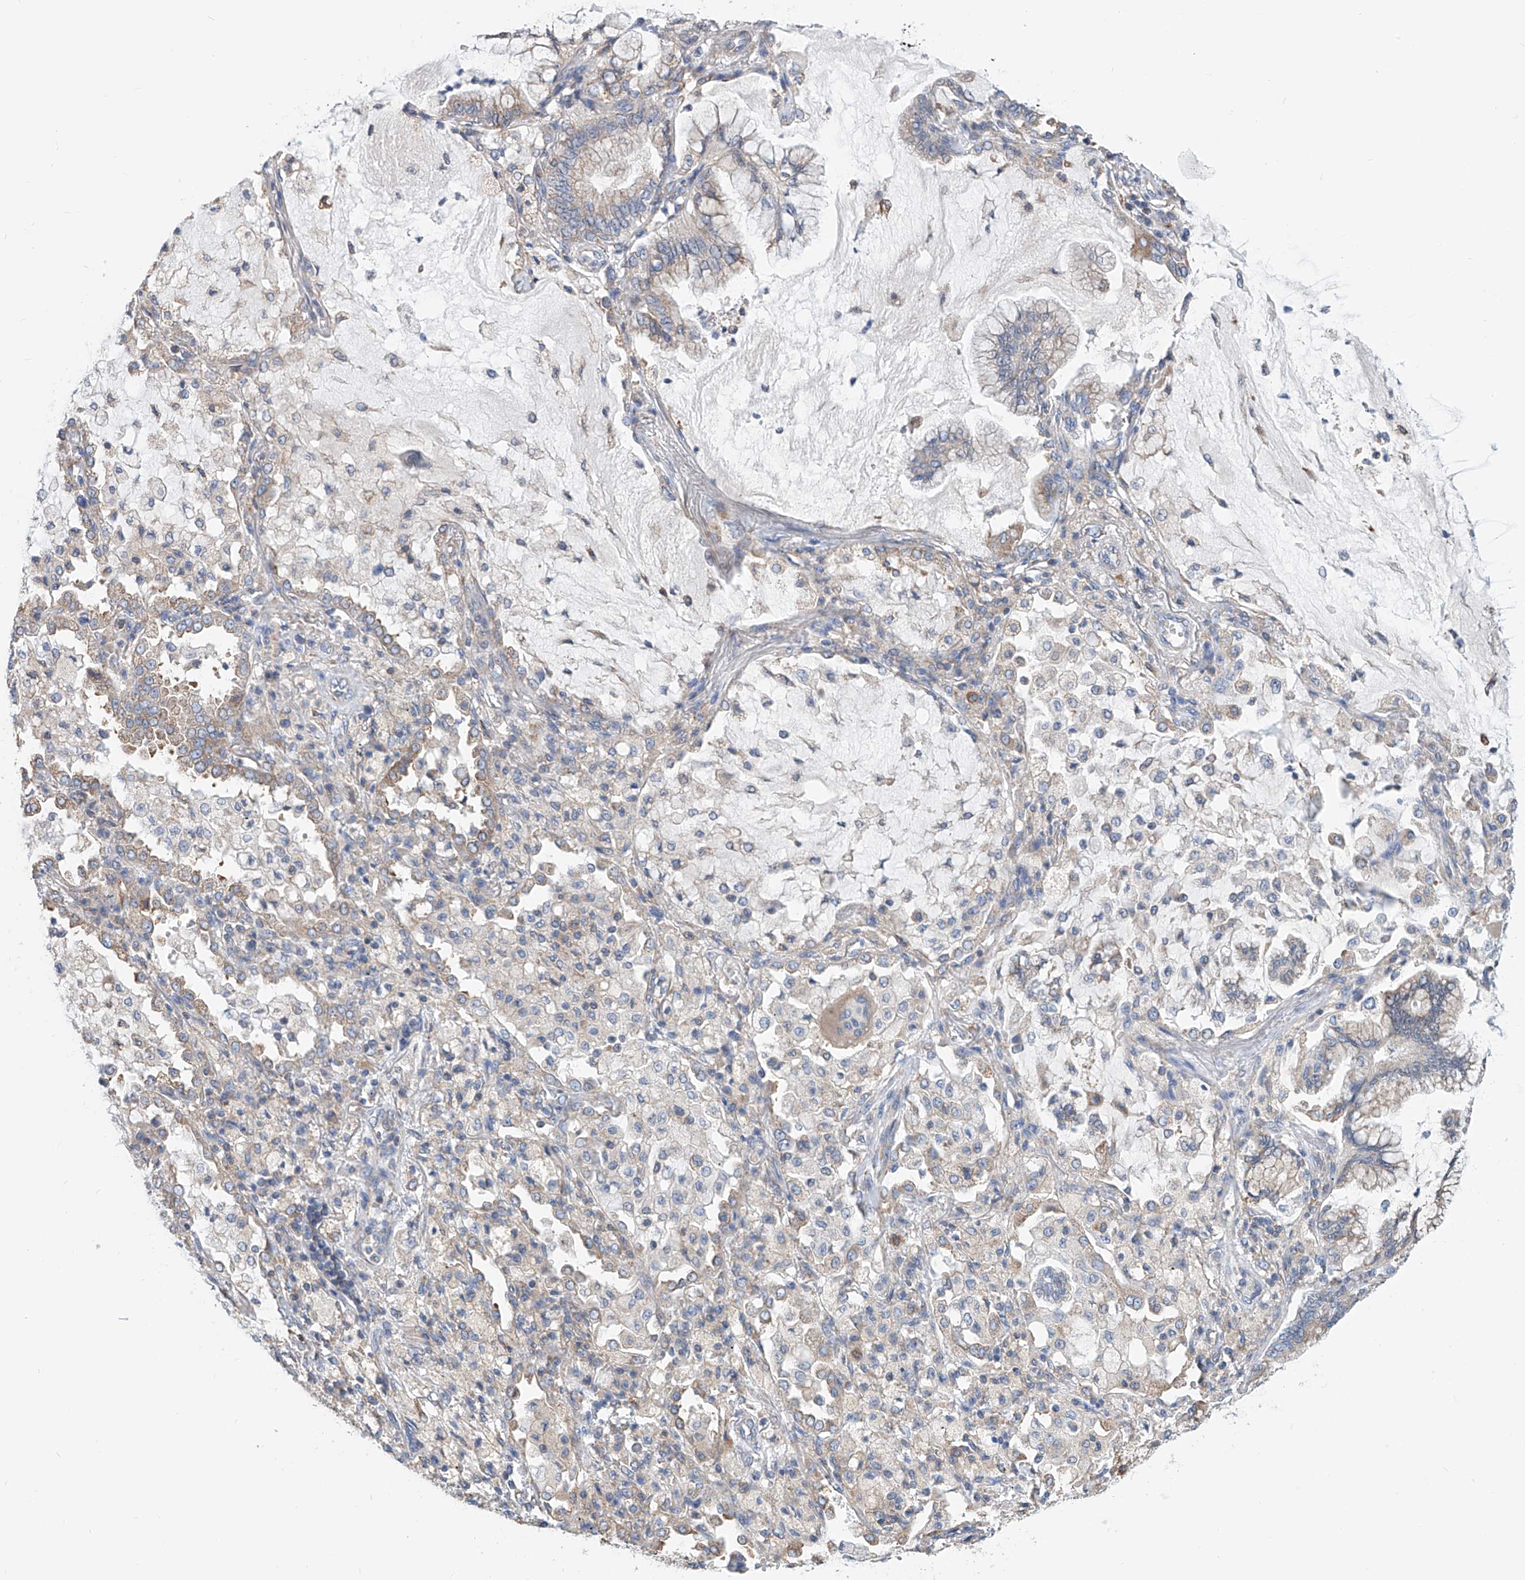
{"staining": {"intensity": "negative", "quantity": "none", "location": "none"}, "tissue": "lung cancer", "cell_type": "Tumor cells", "image_type": "cancer", "snomed": [{"axis": "morphology", "description": "Adenocarcinoma, NOS"}, {"axis": "topography", "description": "Lung"}], "caption": "Immunohistochemistry (IHC) histopathology image of adenocarcinoma (lung) stained for a protein (brown), which exhibits no expression in tumor cells.", "gene": "MAD2L1", "patient": {"sex": "female", "age": 70}}